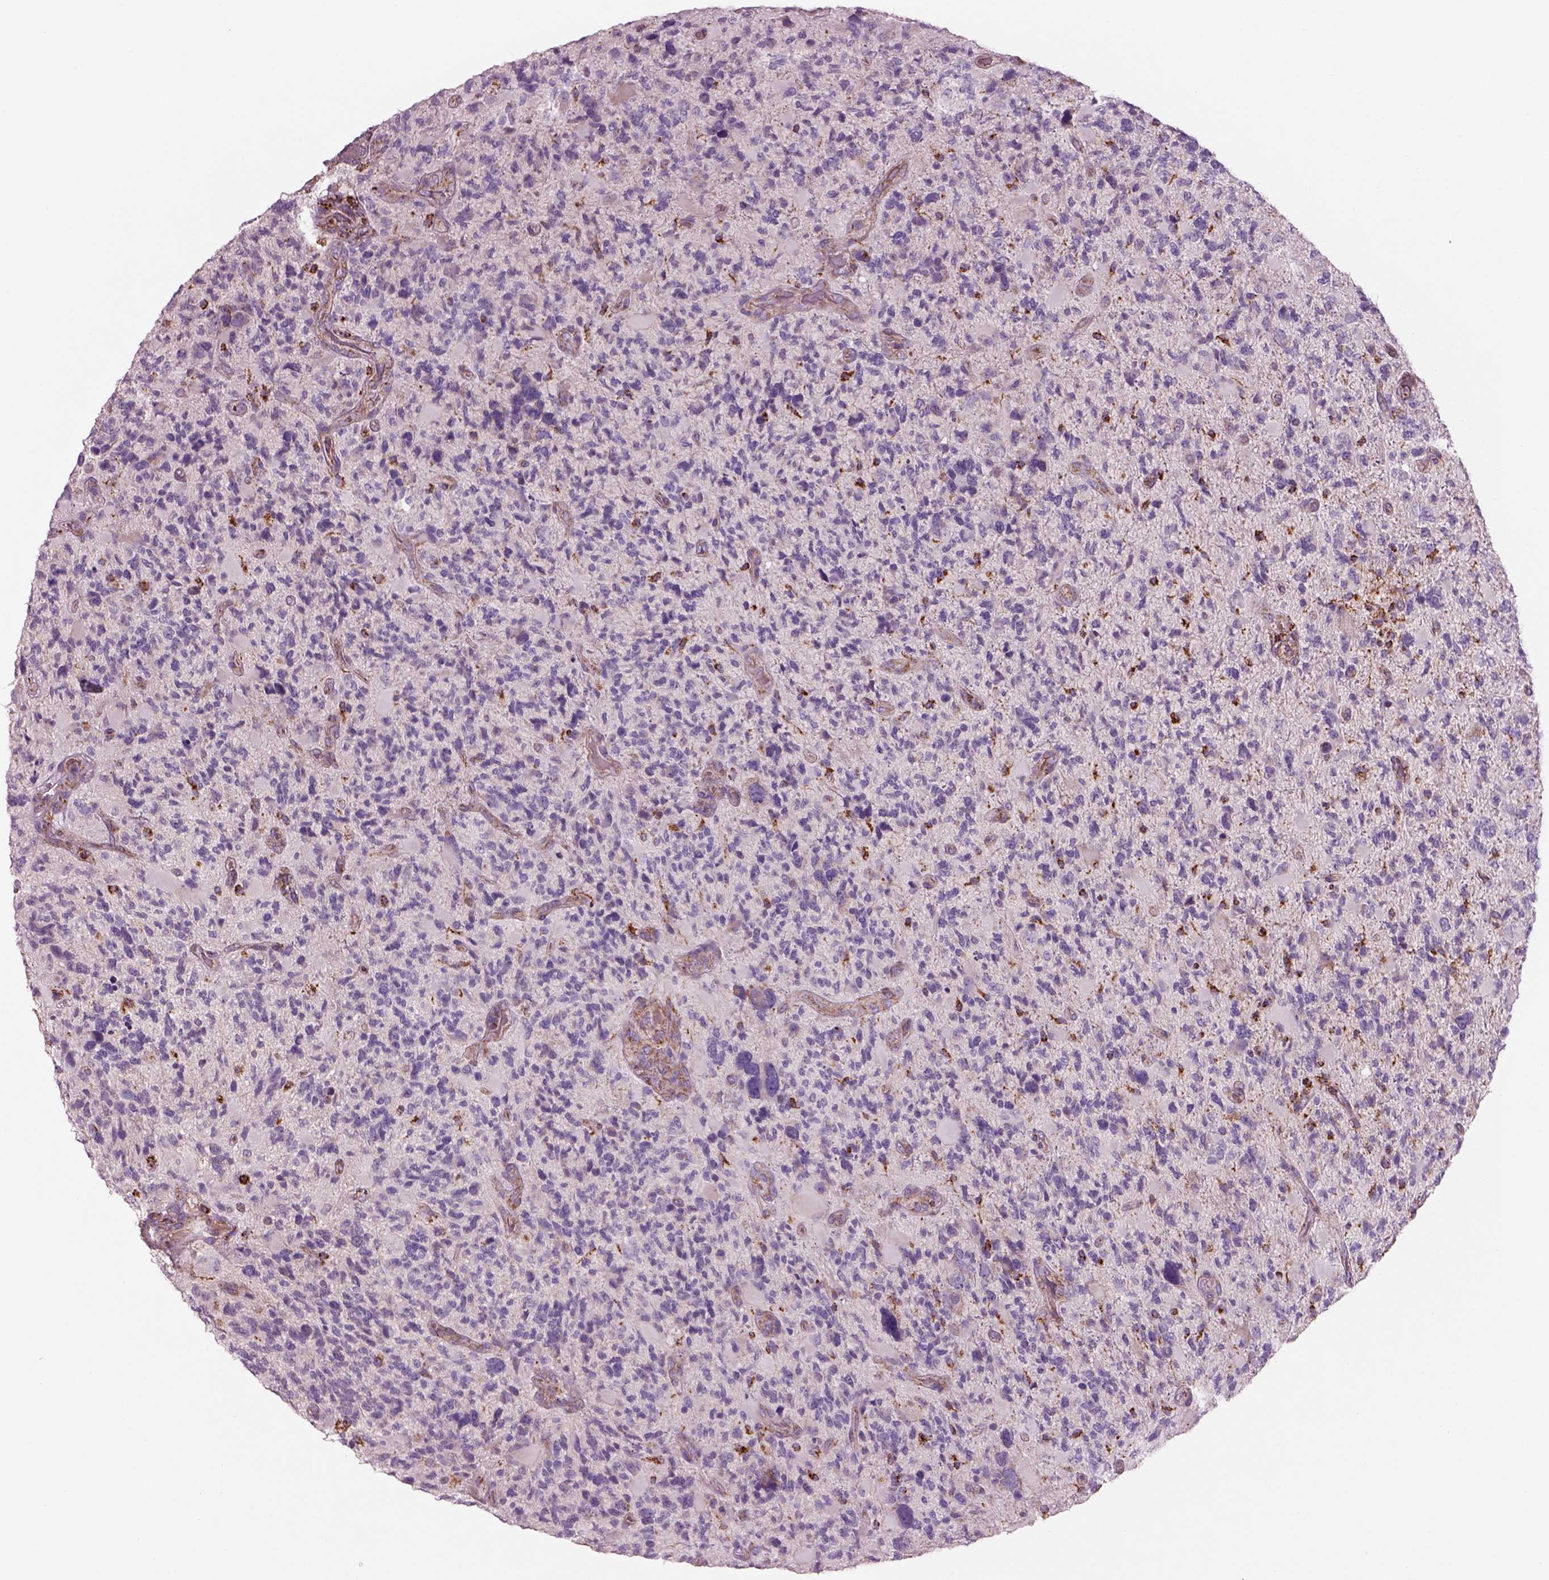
{"staining": {"intensity": "negative", "quantity": "none", "location": "none"}, "tissue": "glioma", "cell_type": "Tumor cells", "image_type": "cancer", "snomed": [{"axis": "morphology", "description": "Glioma, malignant, High grade"}, {"axis": "topography", "description": "Brain"}], "caption": "The histopathology image displays no significant expression in tumor cells of malignant high-grade glioma.", "gene": "SLC25A24", "patient": {"sex": "female", "age": 71}}